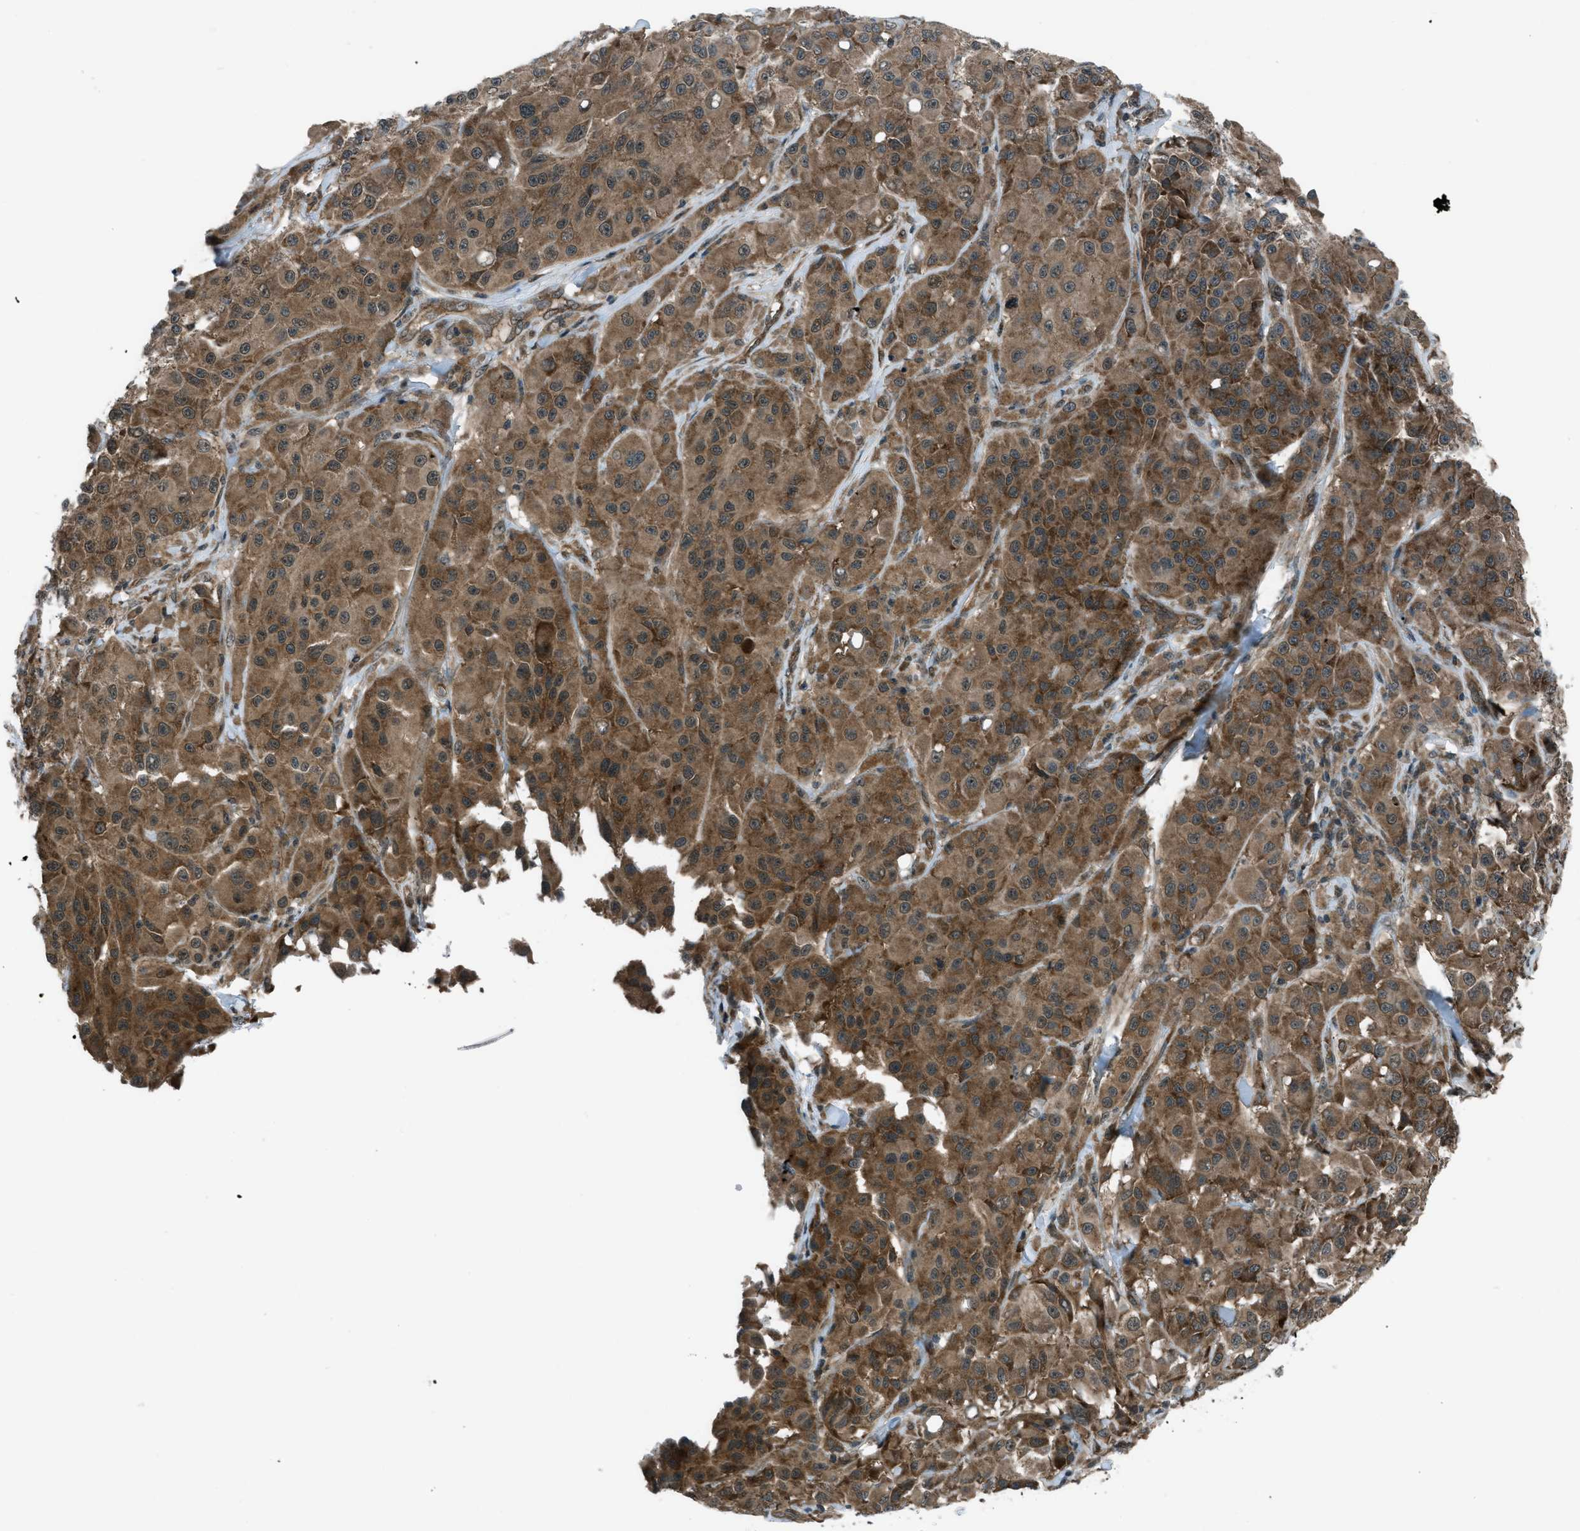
{"staining": {"intensity": "strong", "quantity": ">75%", "location": "cytoplasmic/membranous"}, "tissue": "melanoma", "cell_type": "Tumor cells", "image_type": "cancer", "snomed": [{"axis": "morphology", "description": "Malignant melanoma, NOS"}, {"axis": "topography", "description": "Skin"}], "caption": "The immunohistochemical stain shows strong cytoplasmic/membranous positivity in tumor cells of malignant melanoma tissue. The protein is stained brown, and the nuclei are stained in blue (DAB IHC with brightfield microscopy, high magnification).", "gene": "ASAP2", "patient": {"sex": "male", "age": 84}}